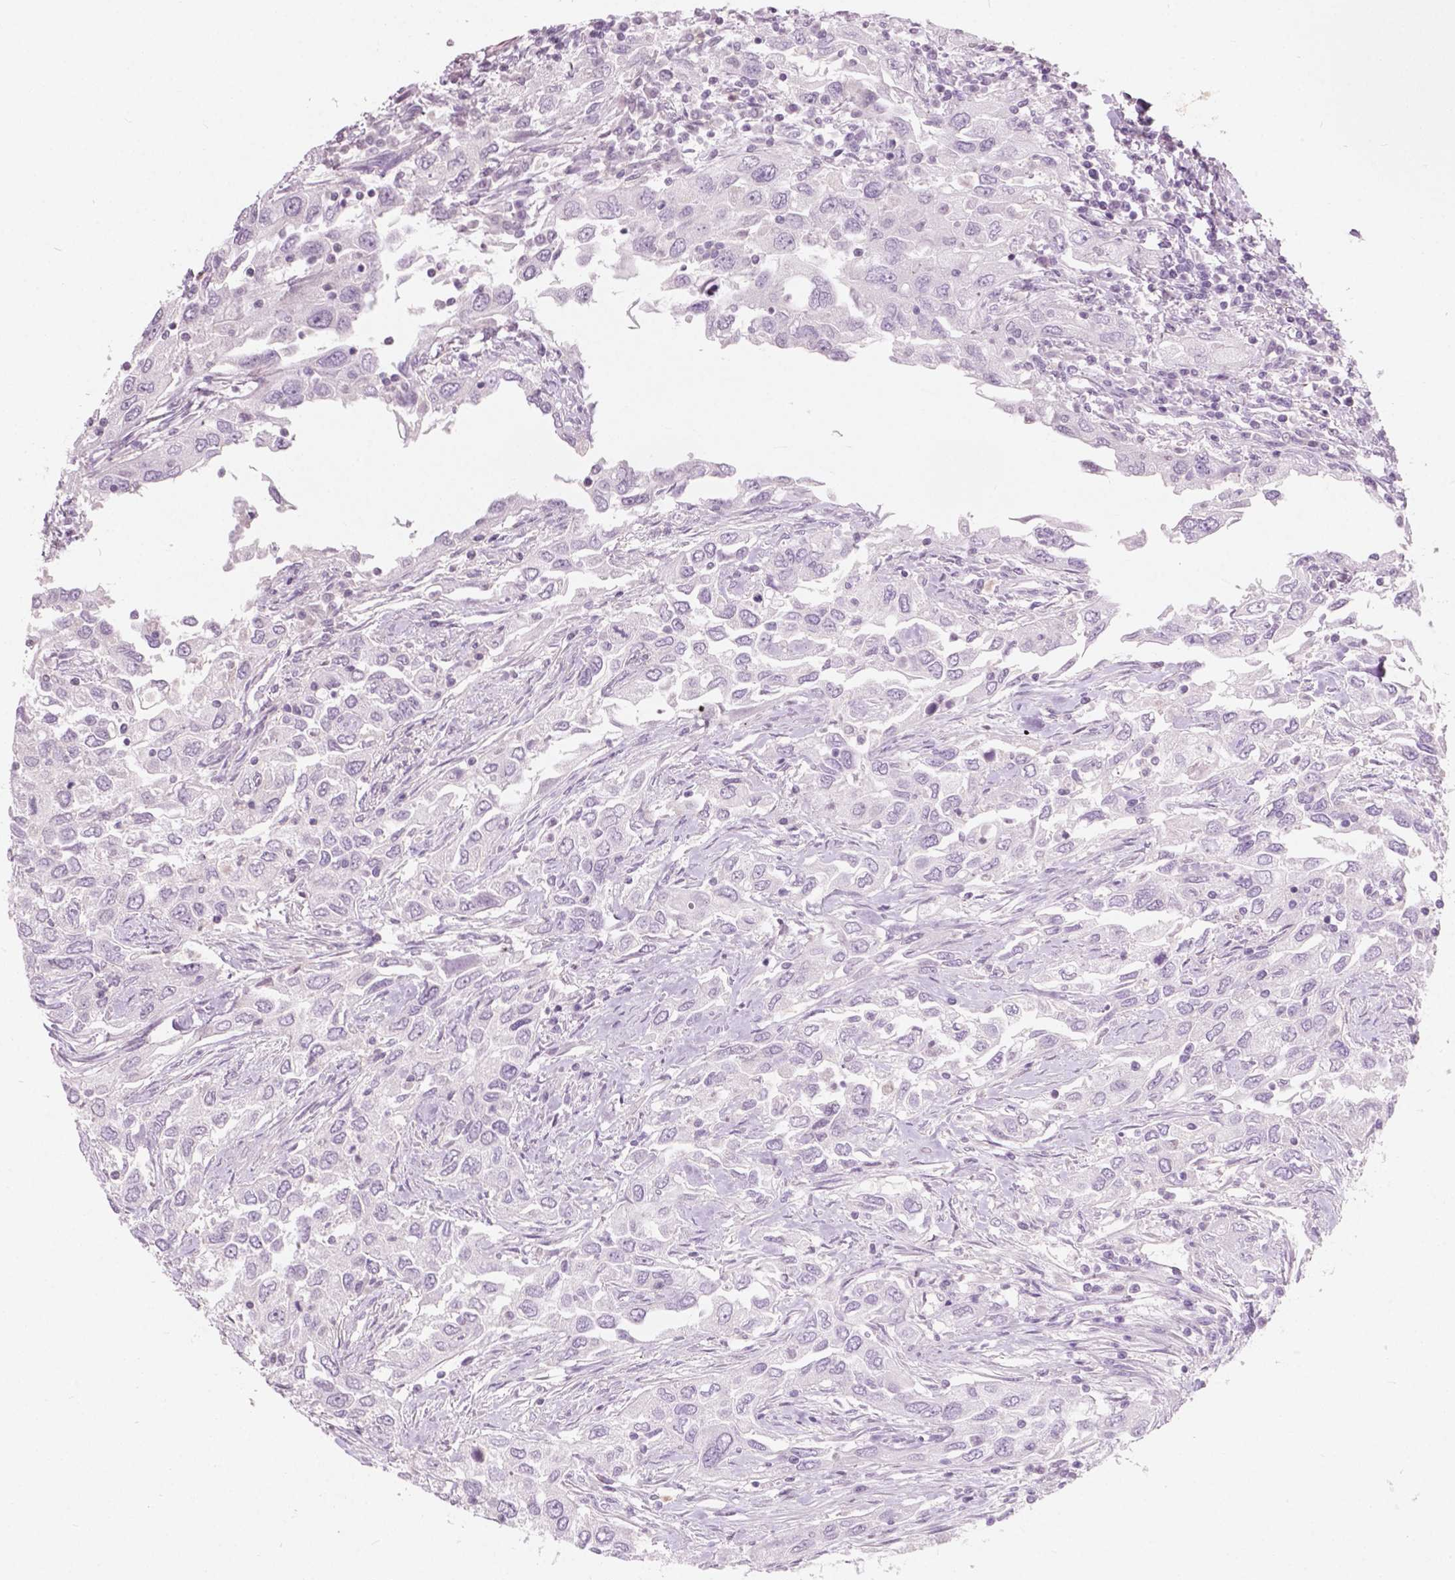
{"staining": {"intensity": "negative", "quantity": "none", "location": "none"}, "tissue": "urothelial cancer", "cell_type": "Tumor cells", "image_type": "cancer", "snomed": [{"axis": "morphology", "description": "Urothelial carcinoma, High grade"}, {"axis": "topography", "description": "Urinary bladder"}], "caption": "DAB immunohistochemical staining of human urothelial cancer exhibits no significant positivity in tumor cells. (DAB (3,3'-diaminobenzidine) IHC, high magnification).", "gene": "AWAT1", "patient": {"sex": "male", "age": 76}}